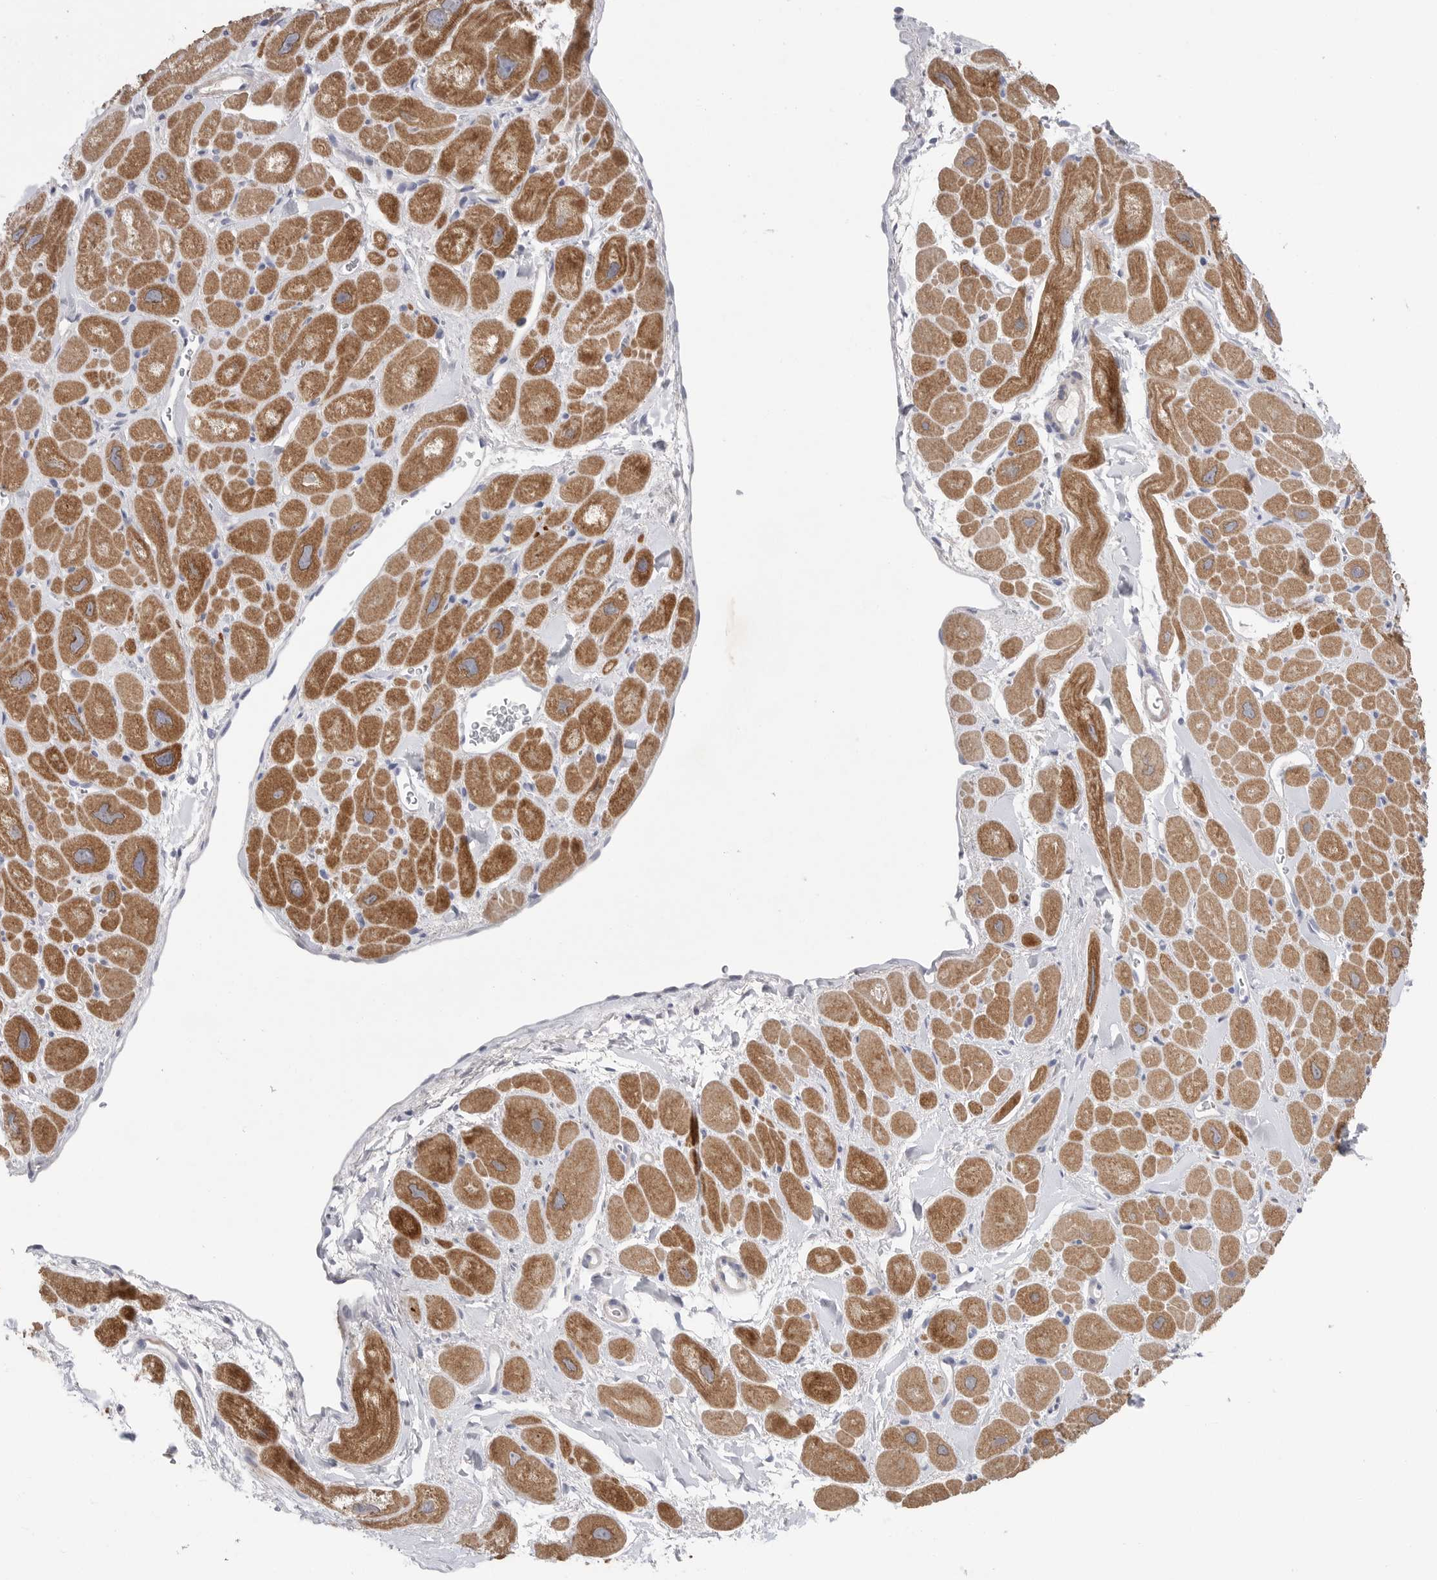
{"staining": {"intensity": "moderate", "quantity": "25%-75%", "location": "cytoplasmic/membranous"}, "tissue": "heart muscle", "cell_type": "Cardiomyocytes", "image_type": "normal", "snomed": [{"axis": "morphology", "description": "Normal tissue, NOS"}, {"axis": "topography", "description": "Heart"}], "caption": "Brown immunohistochemical staining in normal human heart muscle demonstrates moderate cytoplasmic/membranous positivity in approximately 25%-75% of cardiomyocytes.", "gene": "CAMK2B", "patient": {"sex": "male", "age": 49}}